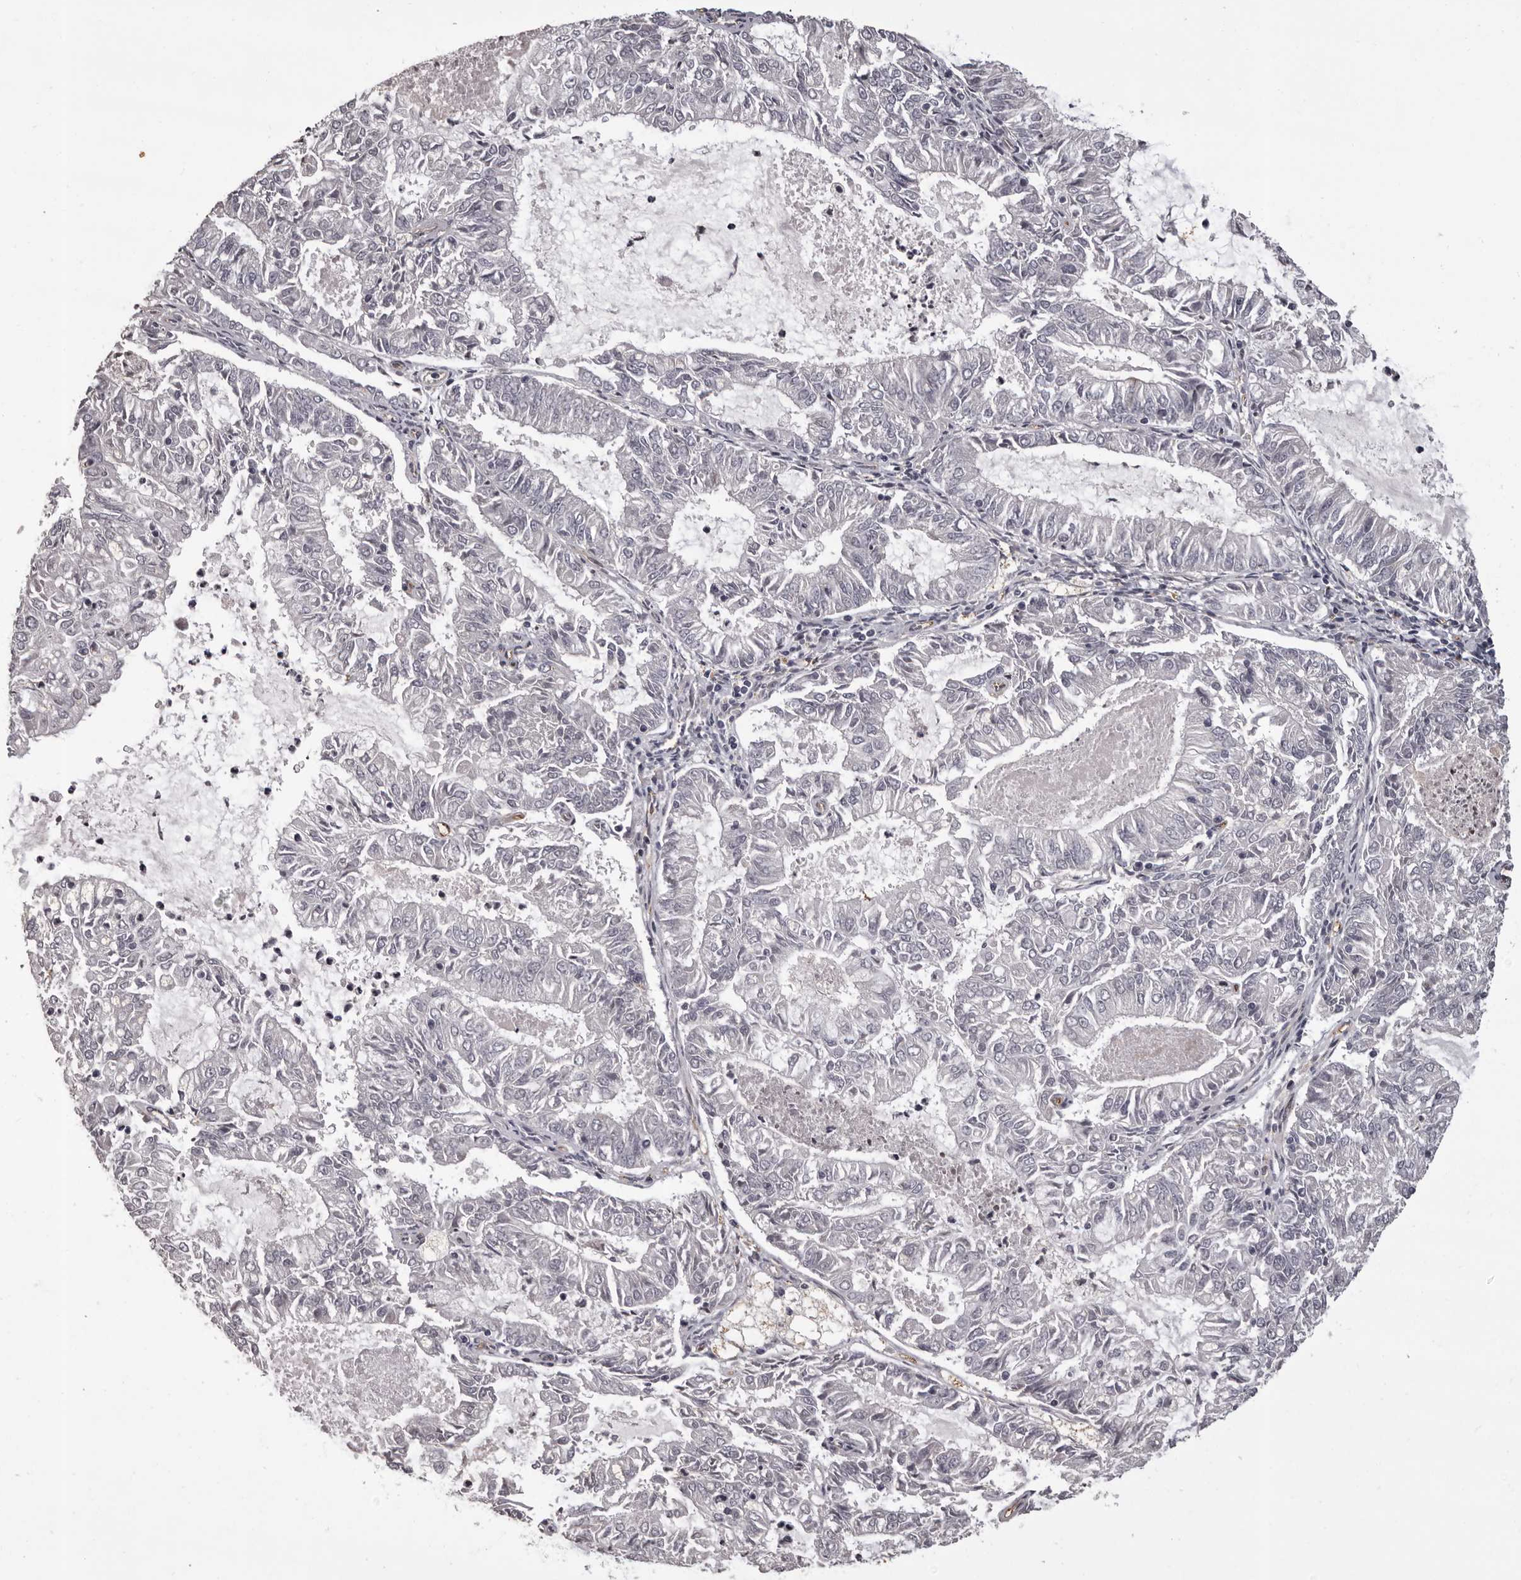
{"staining": {"intensity": "negative", "quantity": "none", "location": "none"}, "tissue": "endometrial cancer", "cell_type": "Tumor cells", "image_type": "cancer", "snomed": [{"axis": "morphology", "description": "Adenocarcinoma, NOS"}, {"axis": "topography", "description": "Endometrium"}], "caption": "High magnification brightfield microscopy of endometrial cancer stained with DAB (3,3'-diaminobenzidine) (brown) and counterstained with hematoxylin (blue): tumor cells show no significant positivity.", "gene": "GPR78", "patient": {"sex": "female", "age": 57}}